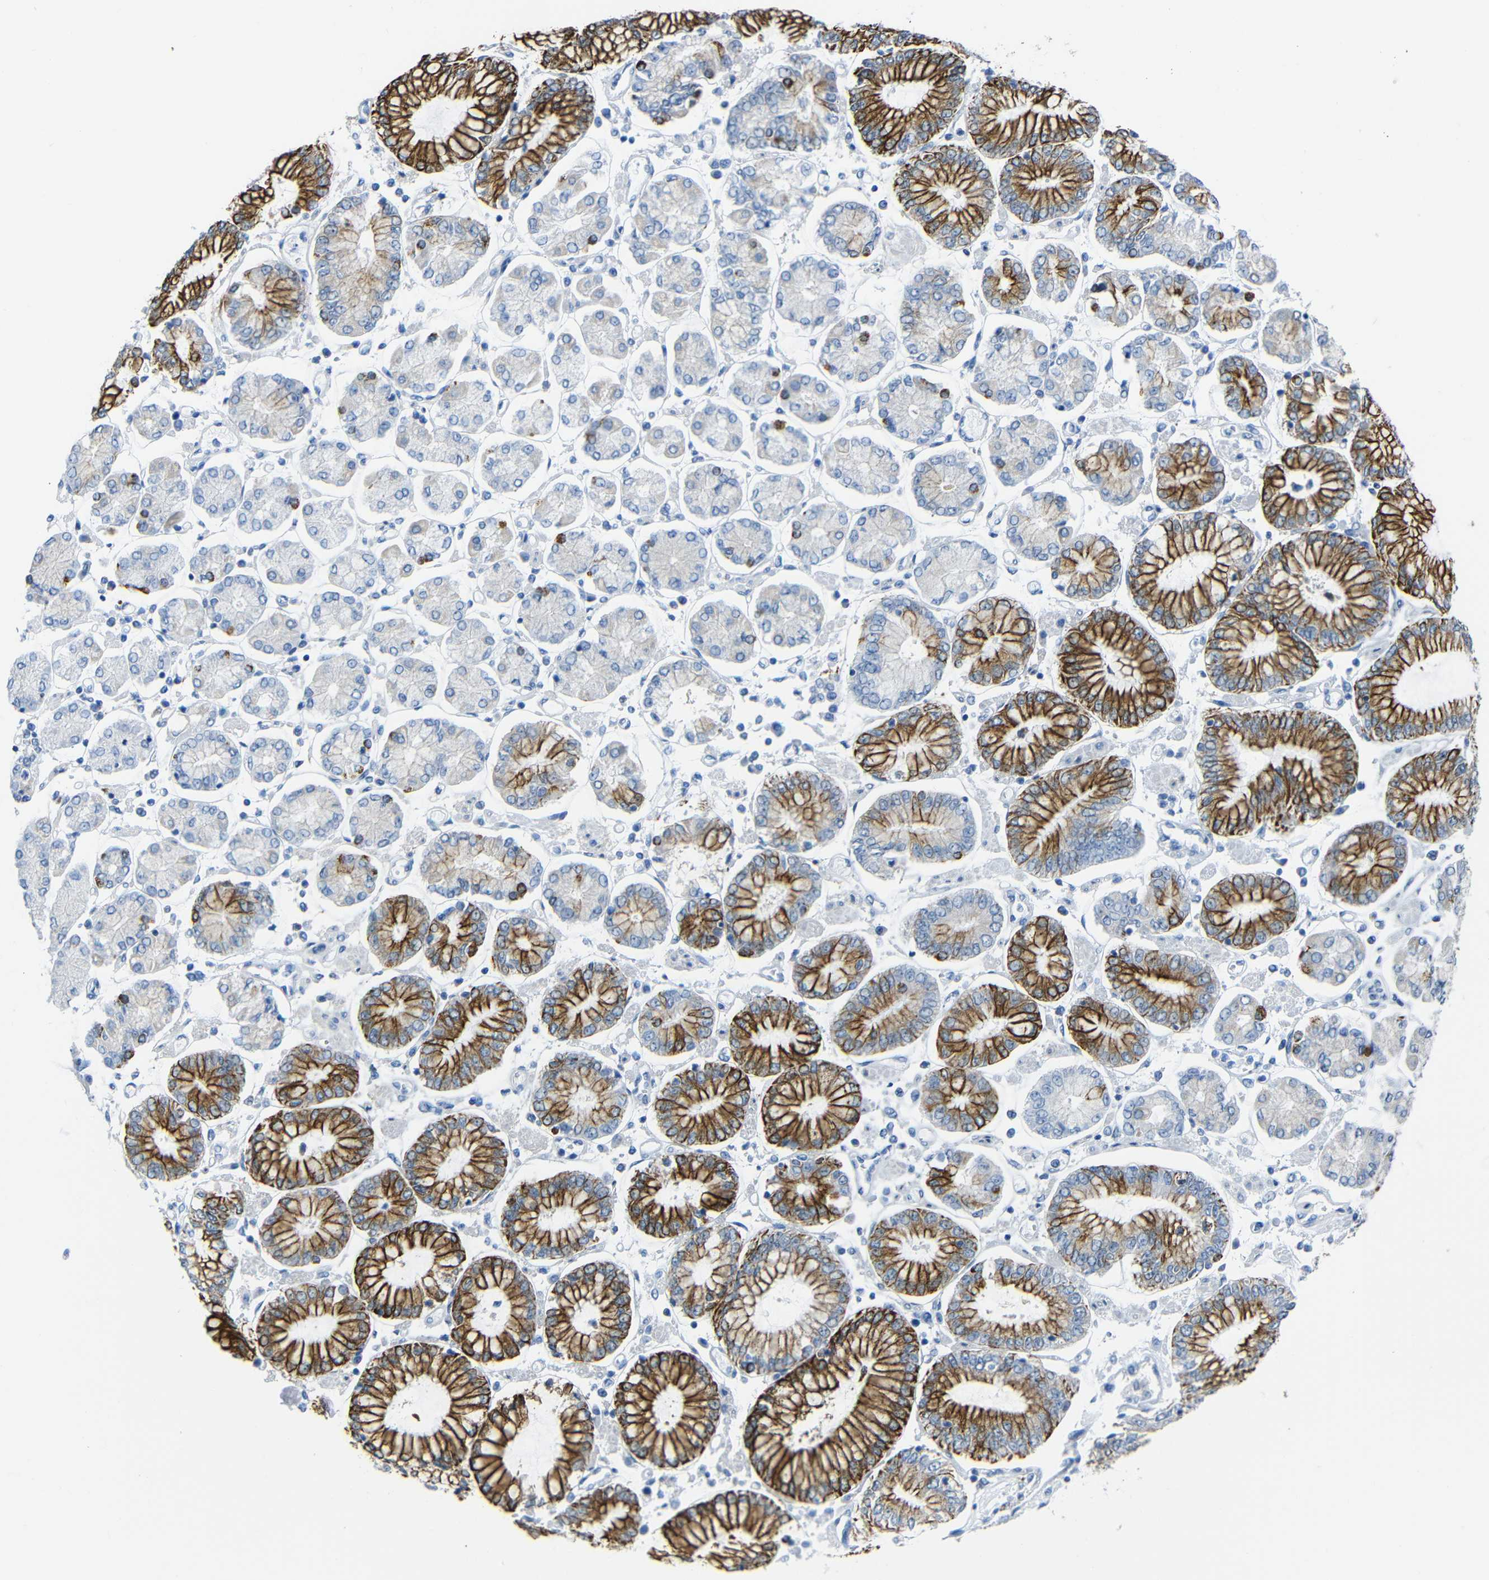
{"staining": {"intensity": "strong", "quantity": "25%-75%", "location": "cytoplasmic/membranous"}, "tissue": "stomach cancer", "cell_type": "Tumor cells", "image_type": "cancer", "snomed": [{"axis": "morphology", "description": "Adenocarcinoma, NOS"}, {"axis": "topography", "description": "Stomach"}], "caption": "The micrograph reveals a brown stain indicating the presence of a protein in the cytoplasmic/membranous of tumor cells in stomach cancer. (DAB = brown stain, brightfield microscopy at high magnification).", "gene": "C15orf48", "patient": {"sex": "male", "age": 76}}